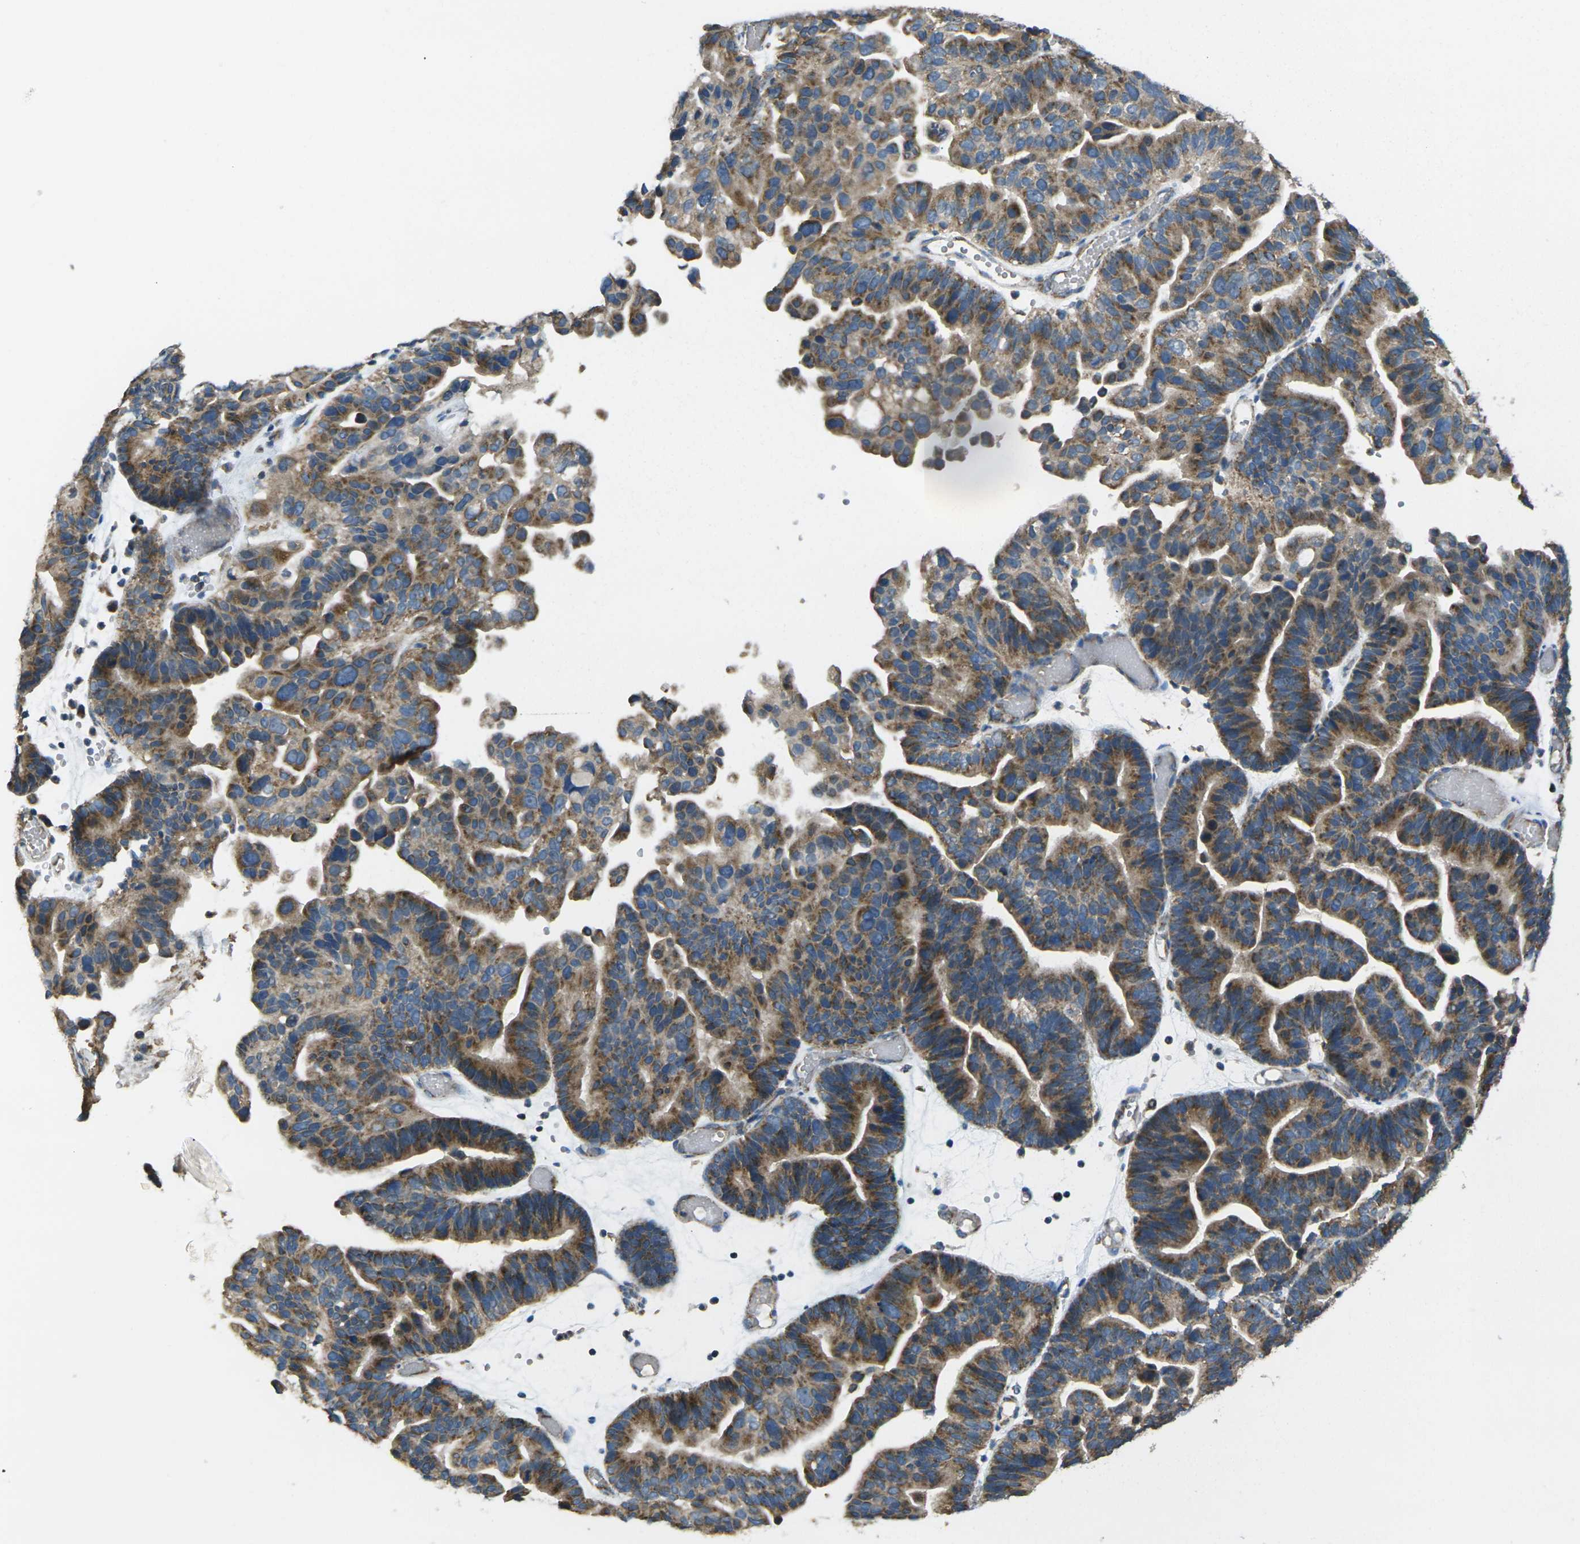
{"staining": {"intensity": "moderate", "quantity": ">75%", "location": "cytoplasmic/membranous"}, "tissue": "ovarian cancer", "cell_type": "Tumor cells", "image_type": "cancer", "snomed": [{"axis": "morphology", "description": "Cystadenocarcinoma, serous, NOS"}, {"axis": "topography", "description": "Ovary"}], "caption": "There is medium levels of moderate cytoplasmic/membranous expression in tumor cells of ovarian serous cystadenocarcinoma, as demonstrated by immunohistochemical staining (brown color).", "gene": "TMEM120B", "patient": {"sex": "female", "age": 56}}